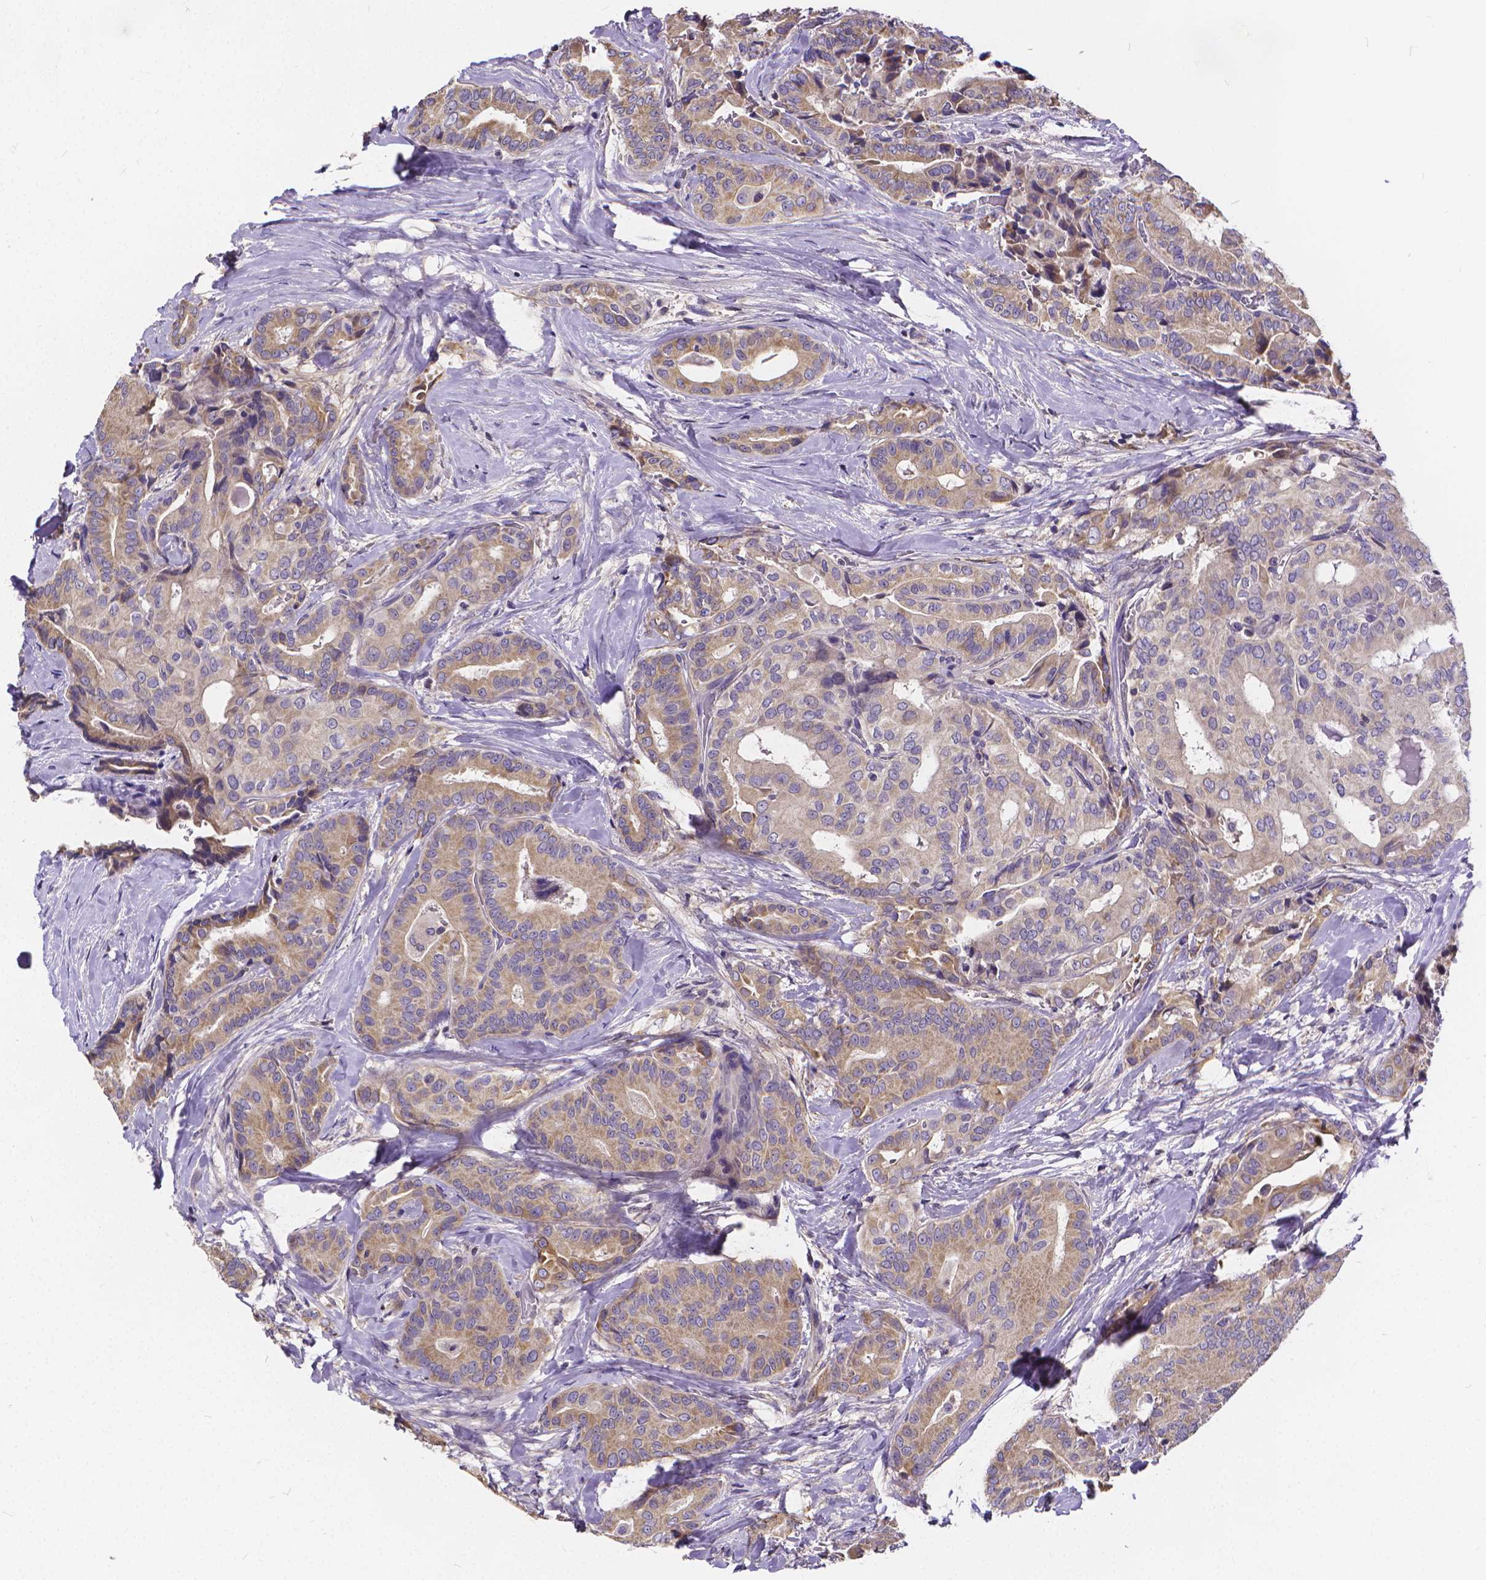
{"staining": {"intensity": "weak", "quantity": "25%-75%", "location": "cytoplasmic/membranous"}, "tissue": "thyroid cancer", "cell_type": "Tumor cells", "image_type": "cancer", "snomed": [{"axis": "morphology", "description": "Papillary adenocarcinoma, NOS"}, {"axis": "topography", "description": "Thyroid gland"}], "caption": "Thyroid cancer stained for a protein demonstrates weak cytoplasmic/membranous positivity in tumor cells.", "gene": "GLRB", "patient": {"sex": "male", "age": 61}}